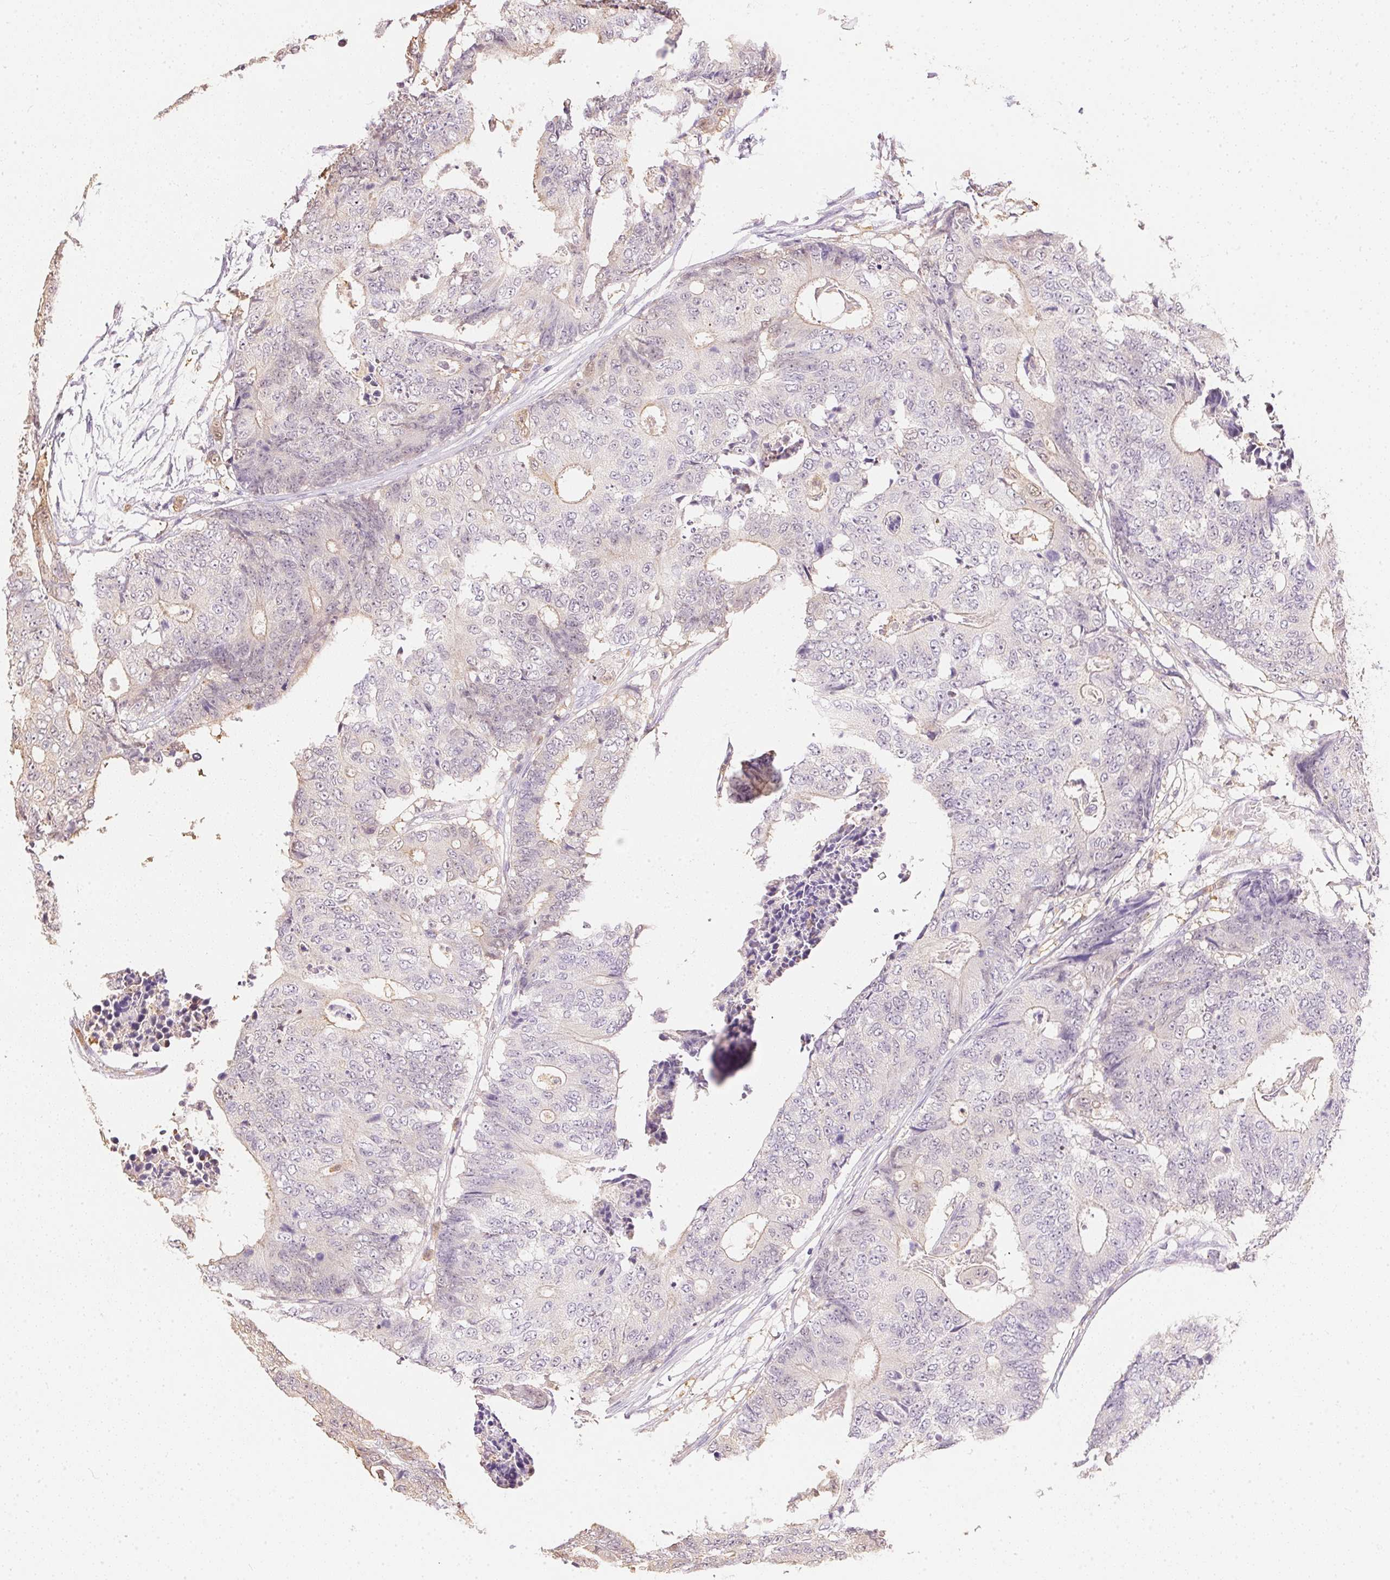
{"staining": {"intensity": "negative", "quantity": "none", "location": "none"}, "tissue": "colorectal cancer", "cell_type": "Tumor cells", "image_type": "cancer", "snomed": [{"axis": "morphology", "description": "Adenocarcinoma, NOS"}, {"axis": "topography", "description": "Colon"}], "caption": "Tumor cells show no significant protein expression in adenocarcinoma (colorectal).", "gene": "S100A3", "patient": {"sex": "female", "age": 48}}